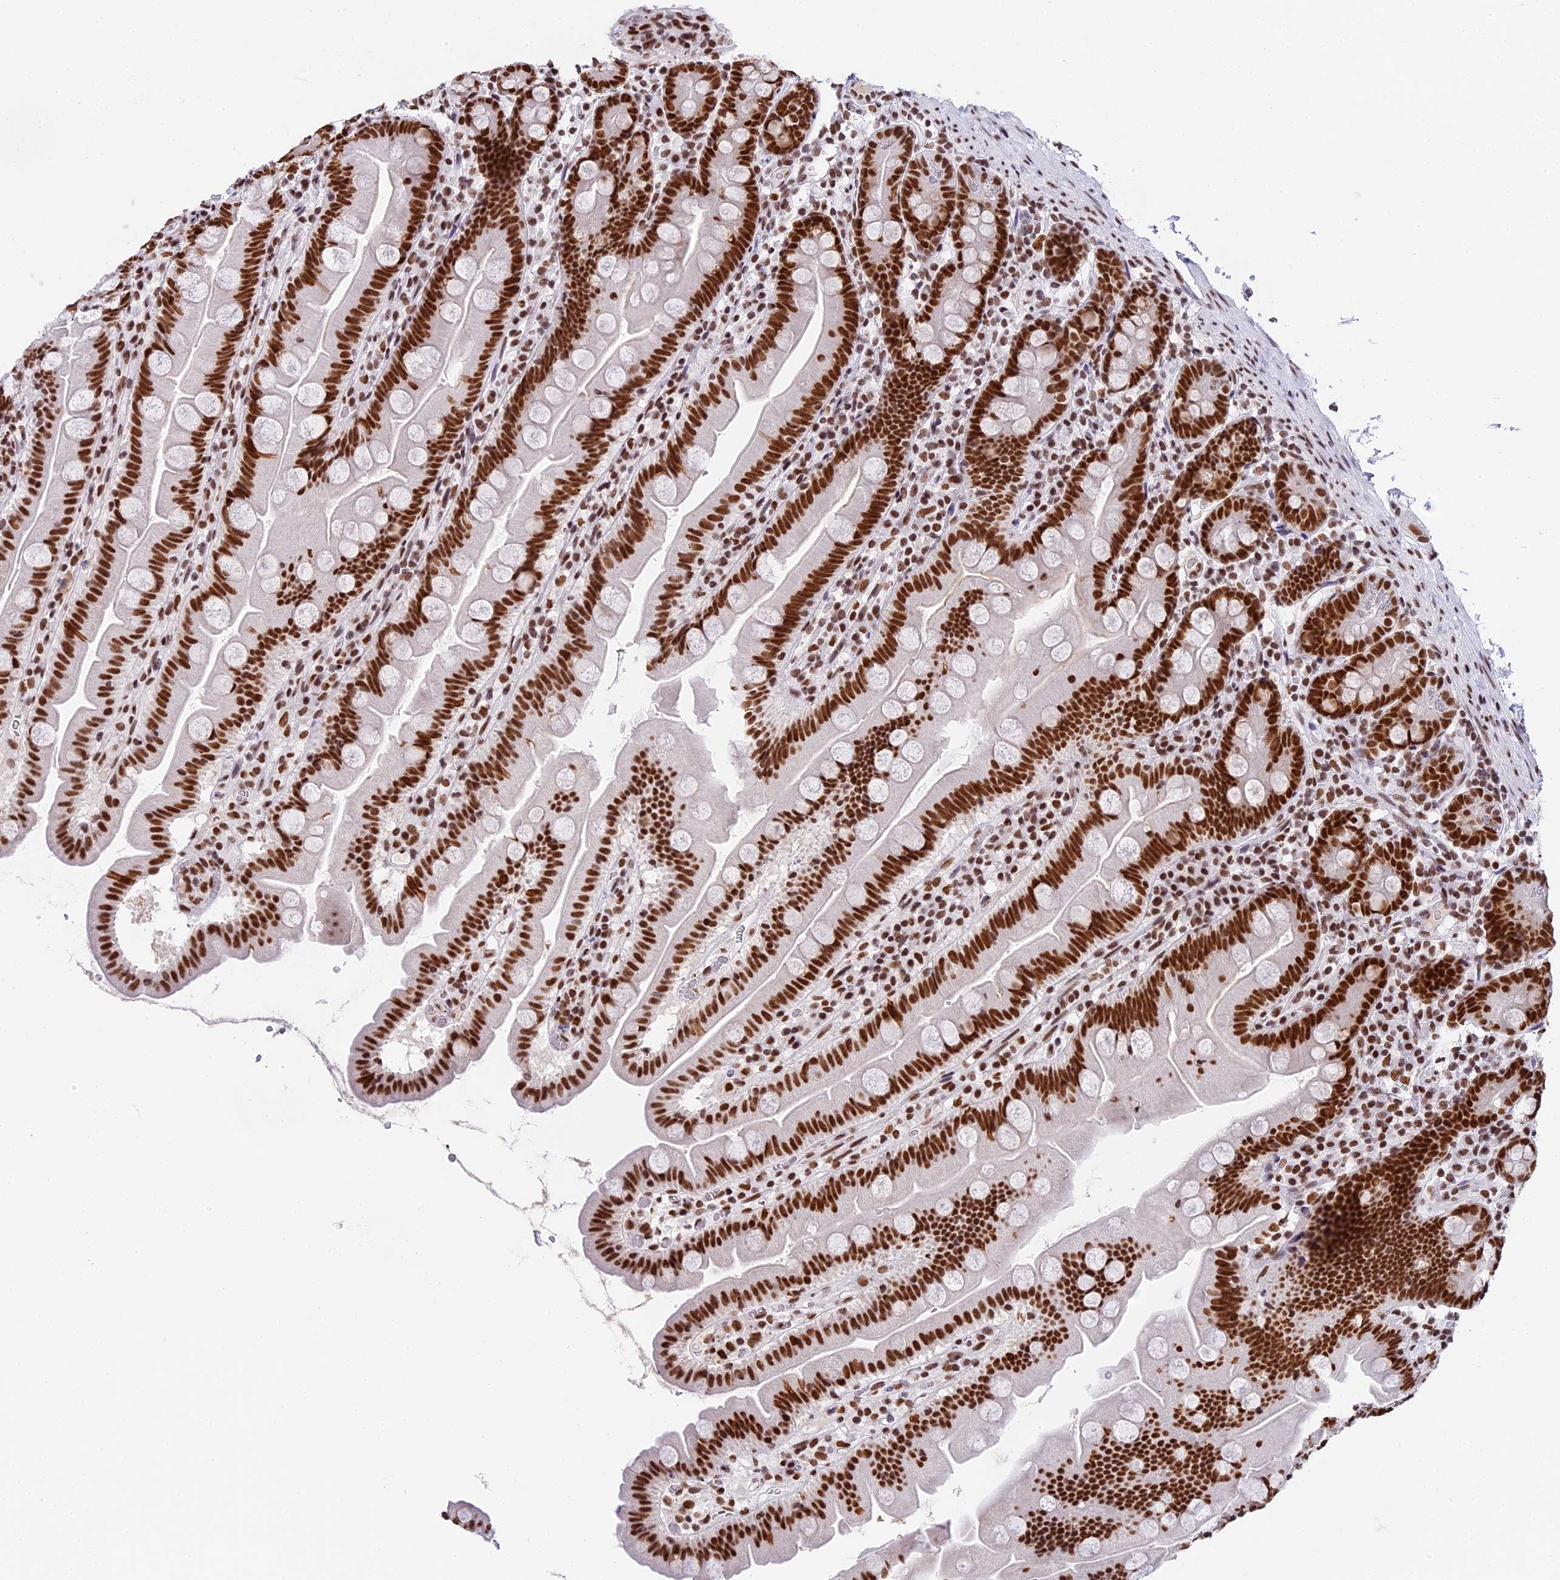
{"staining": {"intensity": "strong", "quantity": ">75%", "location": "nuclear"}, "tissue": "small intestine", "cell_type": "Glandular cells", "image_type": "normal", "snomed": [{"axis": "morphology", "description": "Normal tissue, NOS"}, {"axis": "topography", "description": "Small intestine"}], "caption": "Approximately >75% of glandular cells in normal small intestine reveal strong nuclear protein positivity as visualized by brown immunohistochemical staining.", "gene": "SBNO1", "patient": {"sex": "female", "age": 68}}